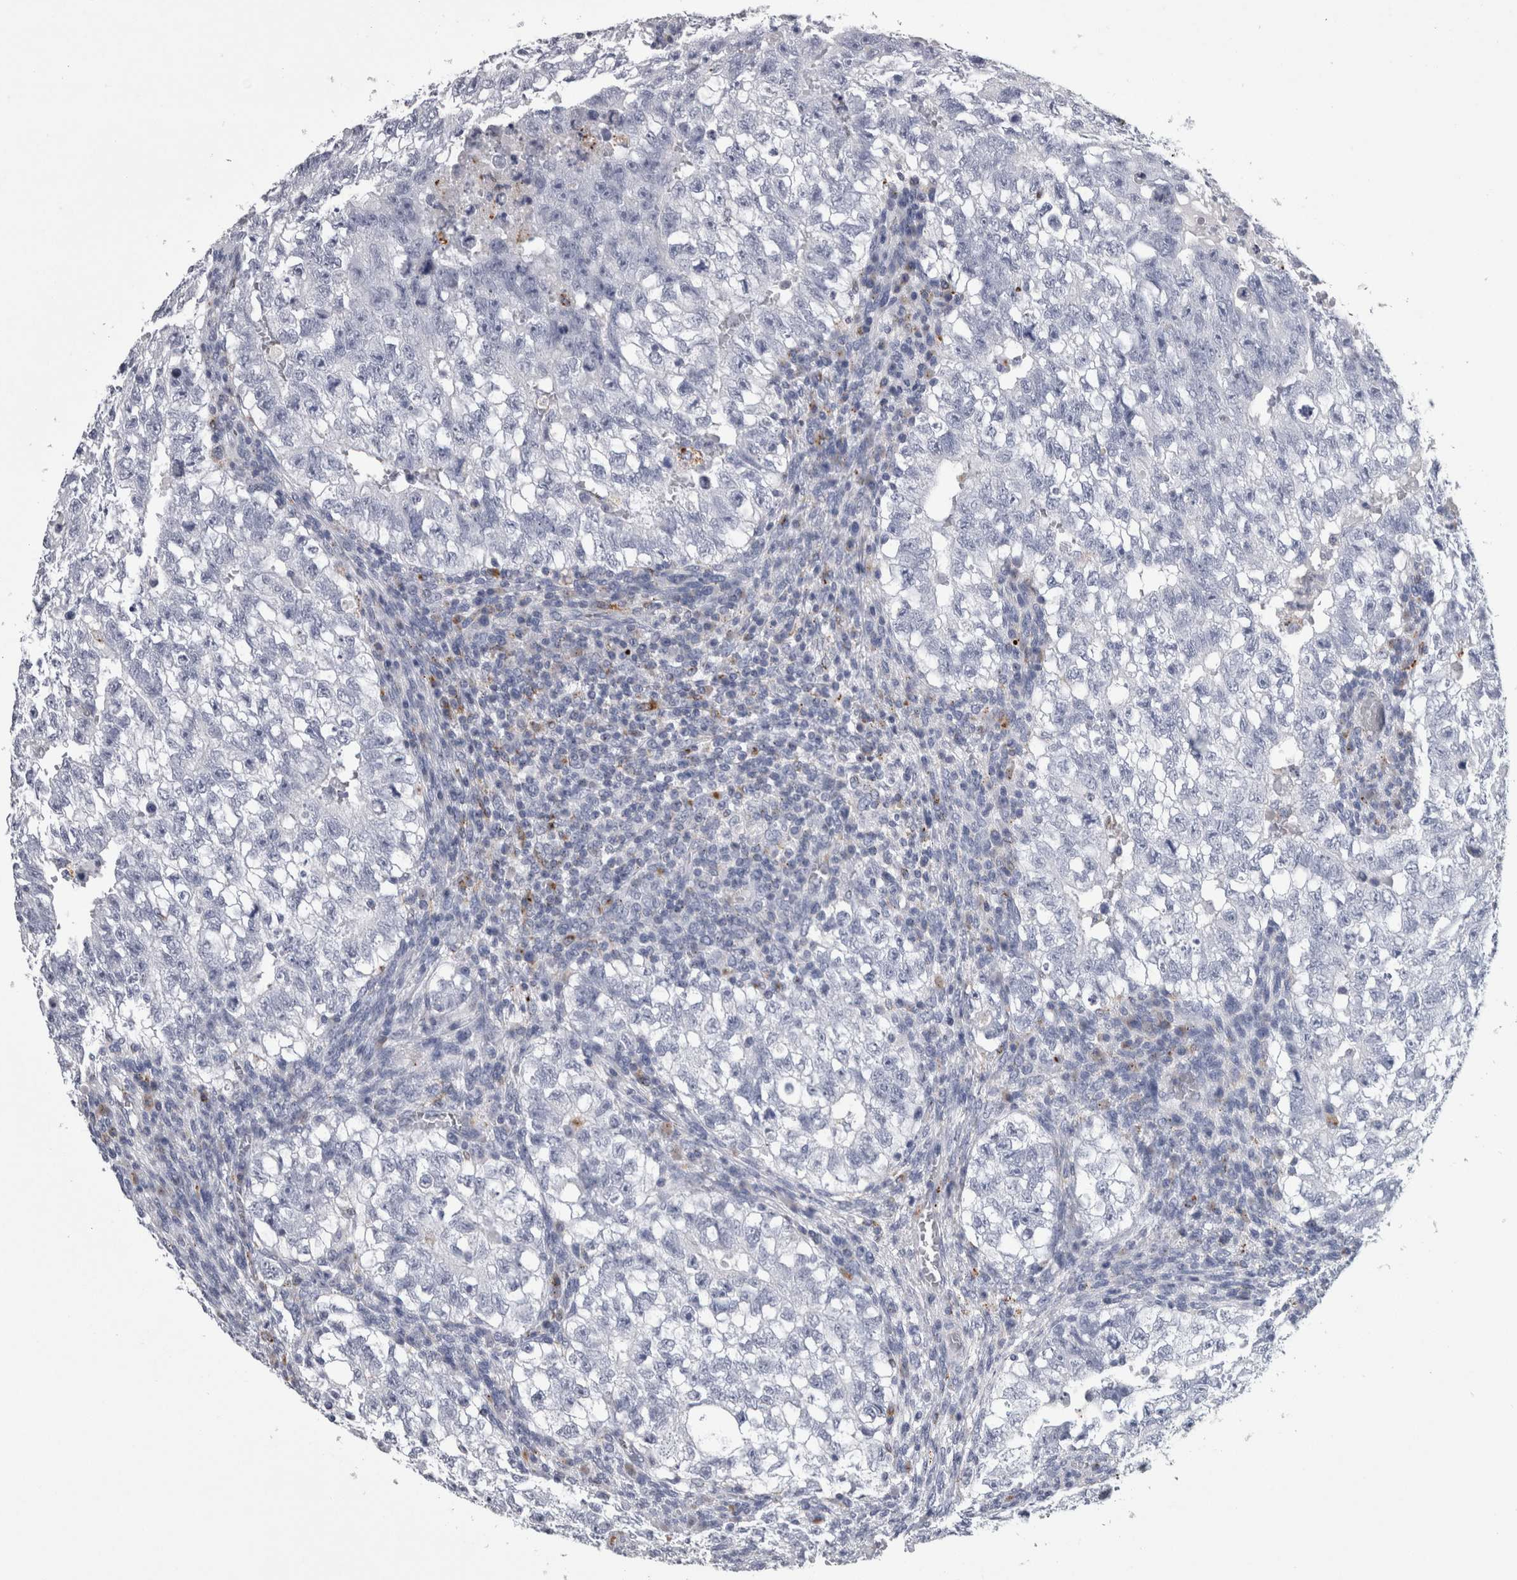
{"staining": {"intensity": "negative", "quantity": "none", "location": "none"}, "tissue": "testis cancer", "cell_type": "Tumor cells", "image_type": "cancer", "snomed": [{"axis": "morphology", "description": "Seminoma, NOS"}, {"axis": "morphology", "description": "Carcinoma, Embryonal, NOS"}, {"axis": "topography", "description": "Testis"}], "caption": "IHC photomicrograph of neoplastic tissue: human testis embryonal carcinoma stained with DAB exhibits no significant protein positivity in tumor cells. (Immunohistochemistry (ihc), brightfield microscopy, high magnification).", "gene": "DPP7", "patient": {"sex": "male", "age": 38}}